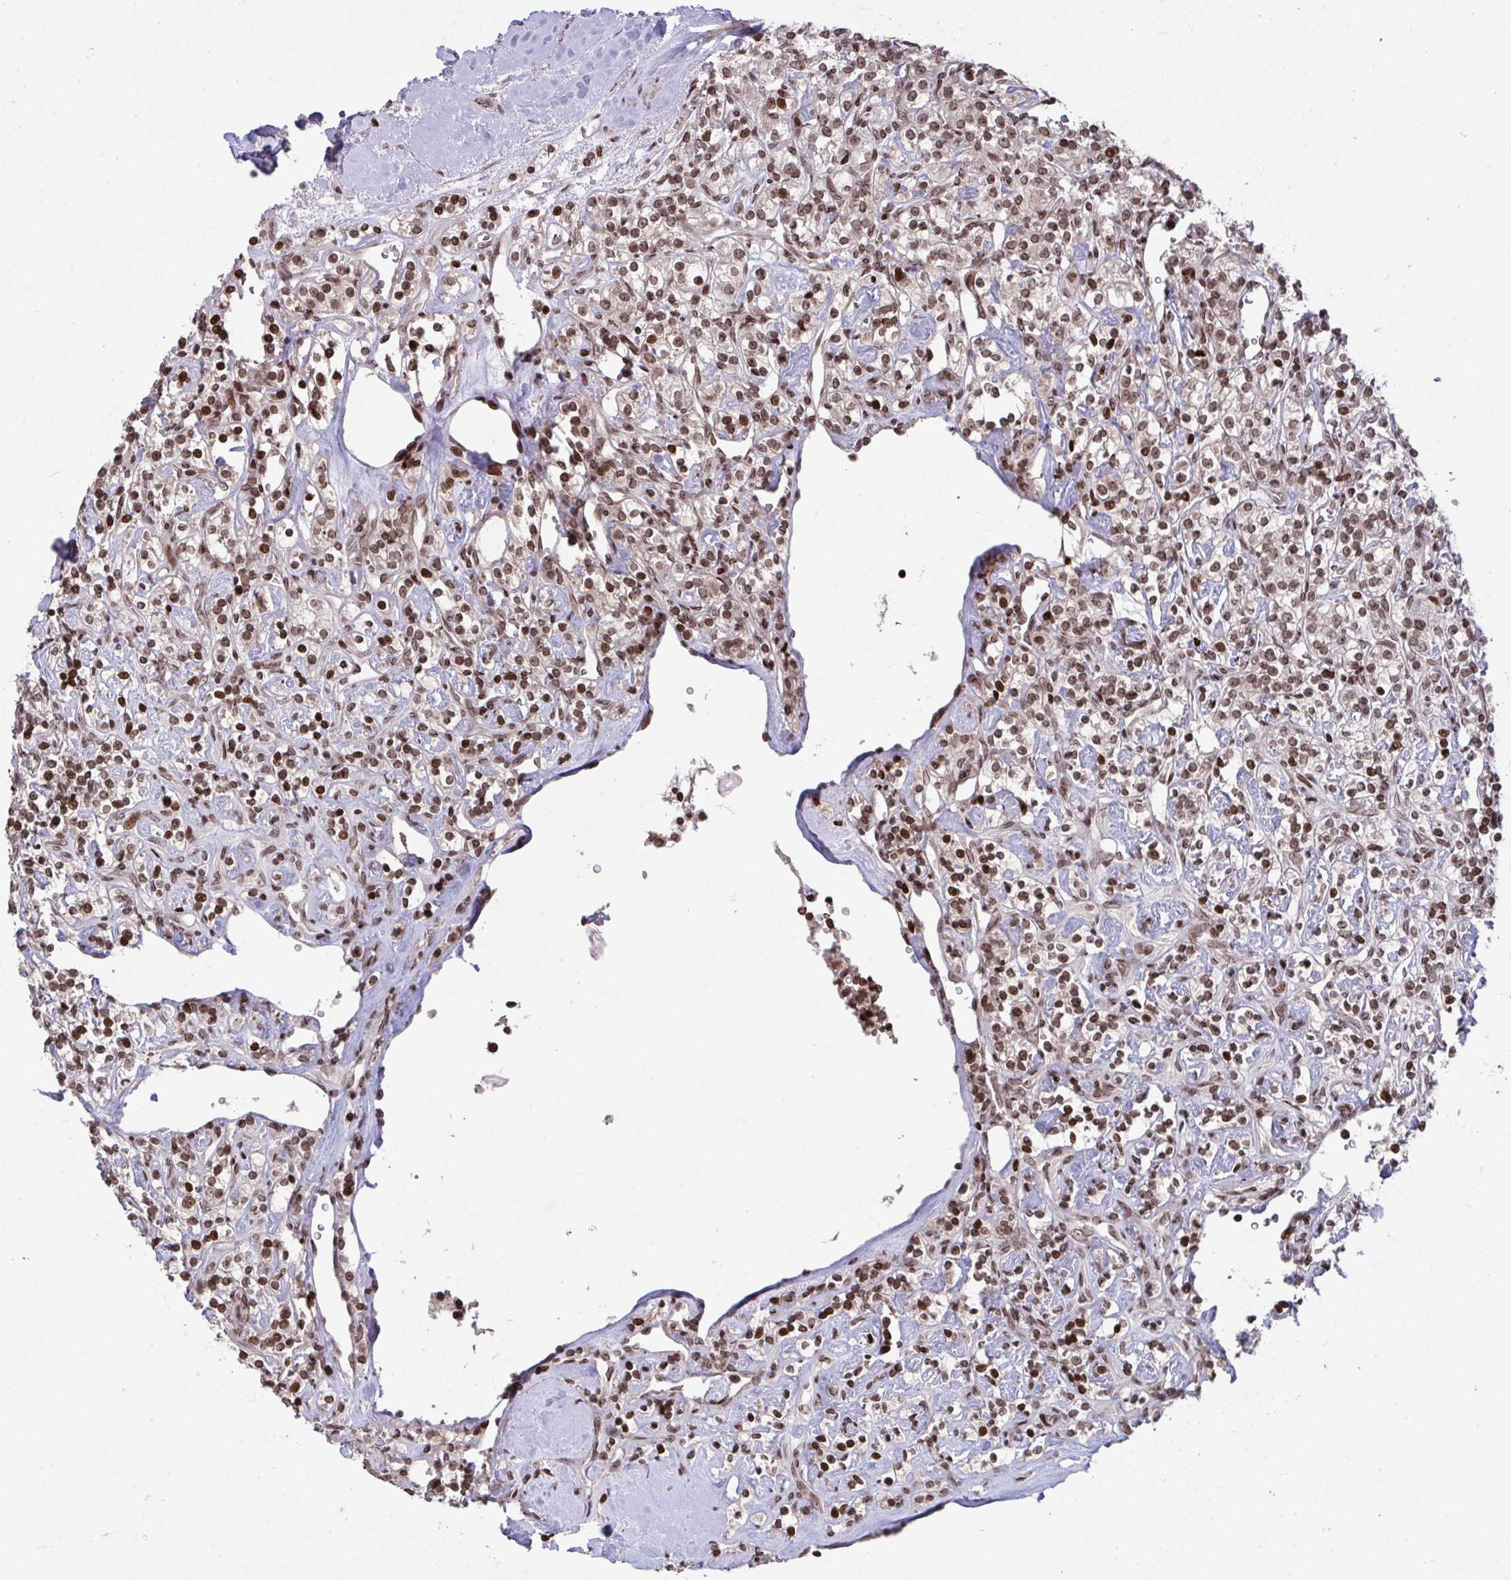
{"staining": {"intensity": "moderate", "quantity": ">75%", "location": "nuclear"}, "tissue": "renal cancer", "cell_type": "Tumor cells", "image_type": "cancer", "snomed": [{"axis": "morphology", "description": "Adenocarcinoma, NOS"}, {"axis": "topography", "description": "Kidney"}], "caption": "IHC photomicrograph of neoplastic tissue: renal cancer stained using immunohistochemistry displays medium levels of moderate protein expression localized specifically in the nuclear of tumor cells, appearing as a nuclear brown color.", "gene": "NIP7", "patient": {"sex": "male", "age": 77}}